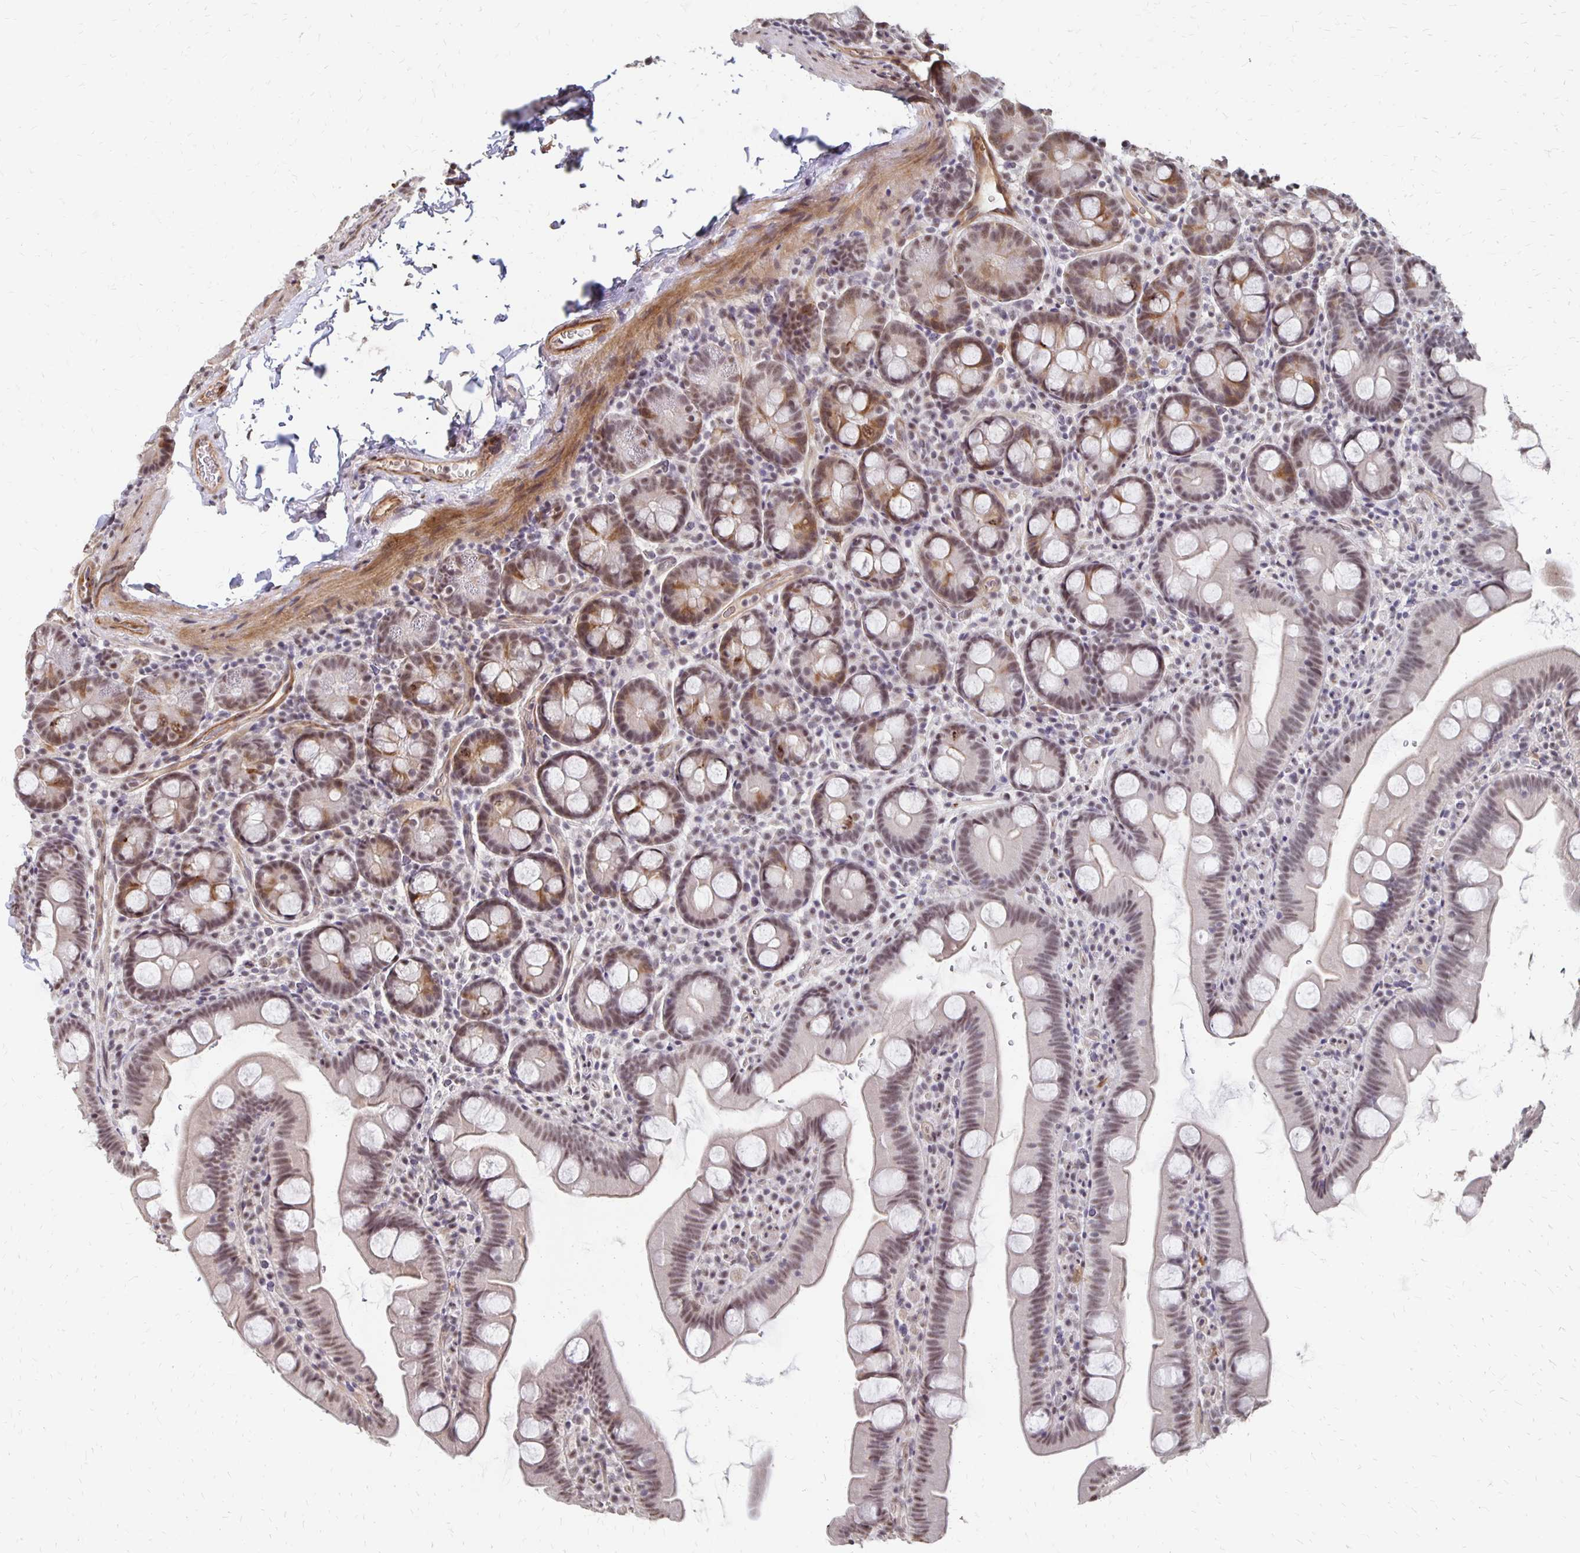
{"staining": {"intensity": "weak", "quantity": ">75%", "location": "cytoplasmic/membranous,nuclear"}, "tissue": "small intestine", "cell_type": "Glandular cells", "image_type": "normal", "snomed": [{"axis": "morphology", "description": "Normal tissue, NOS"}, {"axis": "topography", "description": "Small intestine"}], "caption": "Immunohistochemistry (DAB) staining of benign small intestine displays weak cytoplasmic/membranous,nuclear protein positivity in about >75% of glandular cells.", "gene": "CLASRP", "patient": {"sex": "female", "age": 68}}